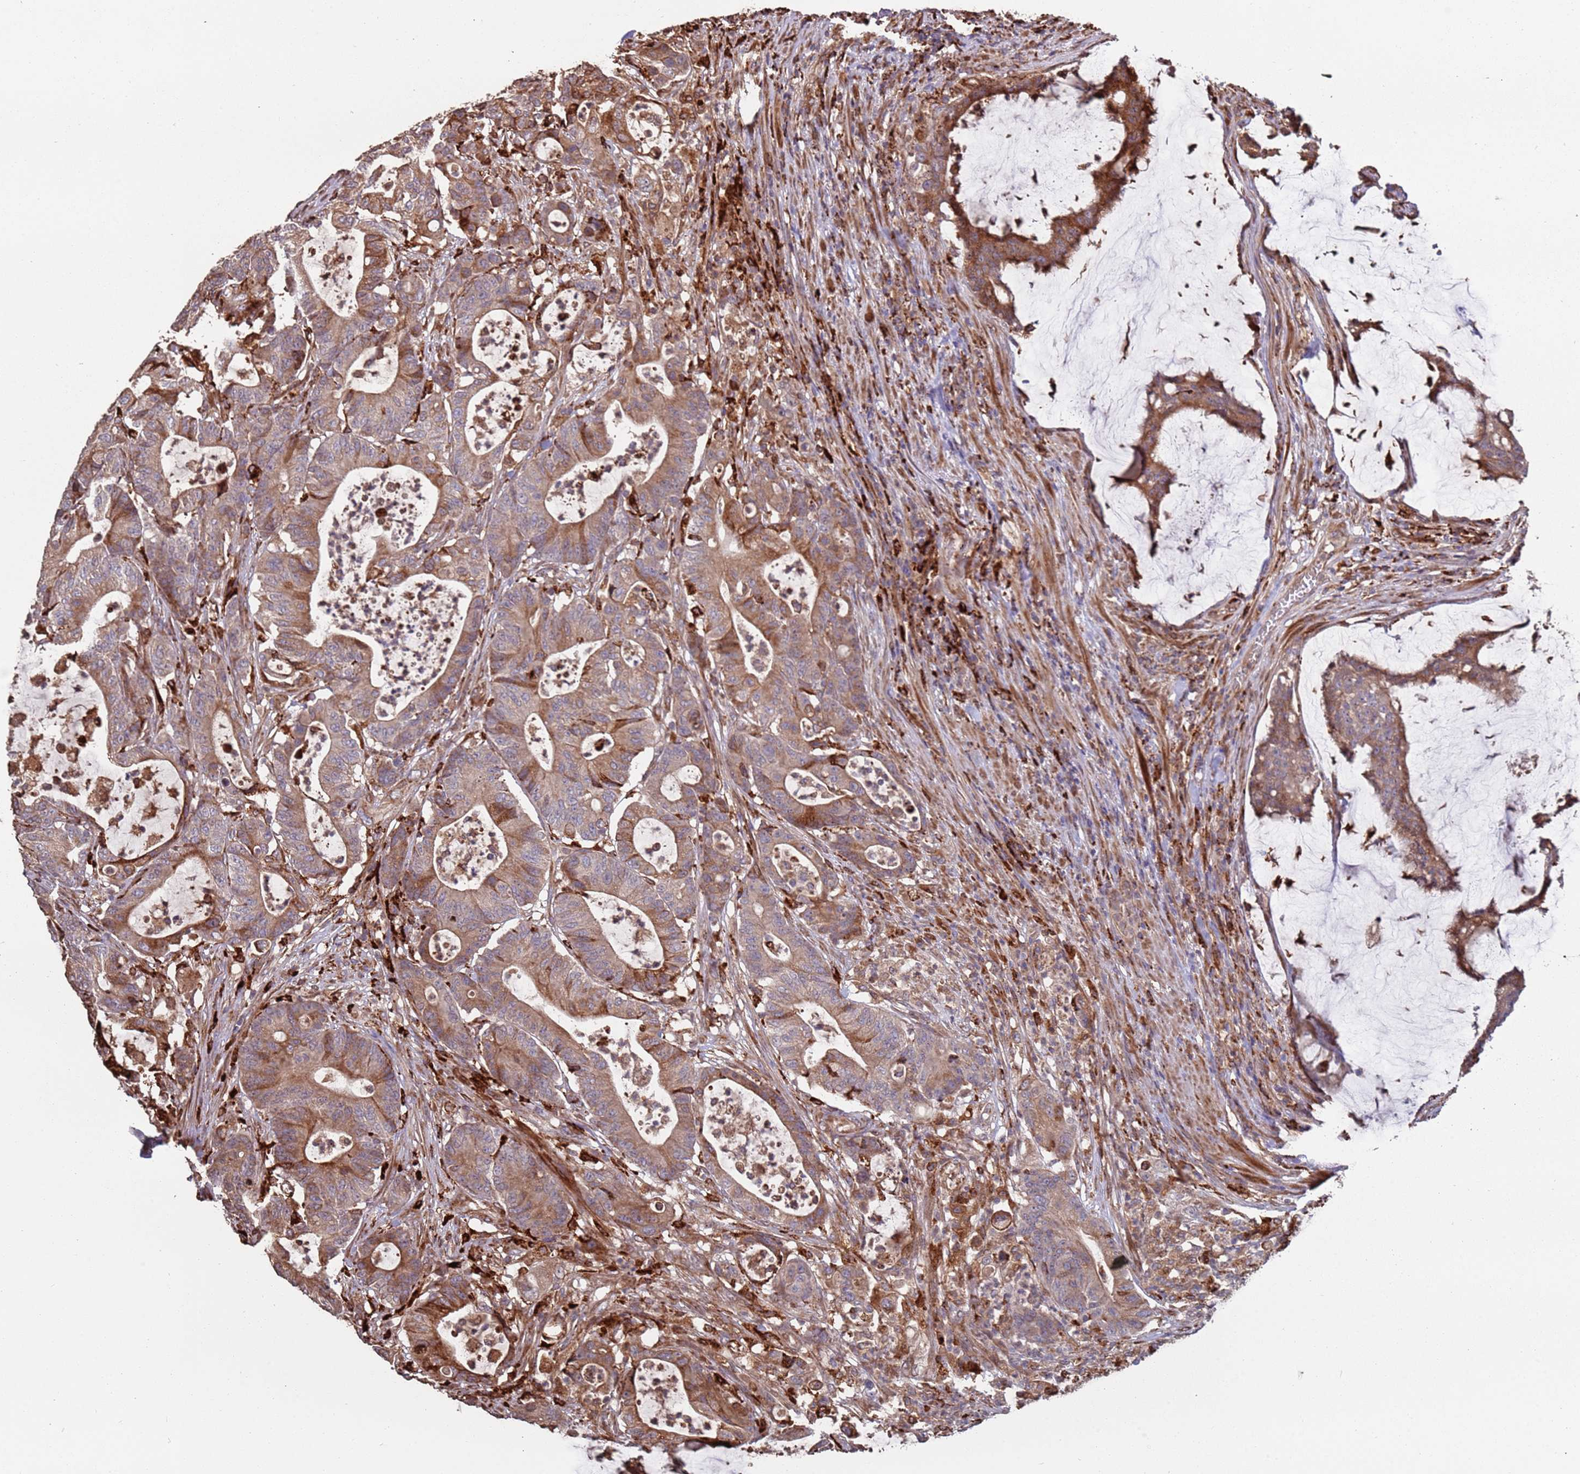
{"staining": {"intensity": "moderate", "quantity": ">75%", "location": "cytoplasmic/membranous"}, "tissue": "colorectal cancer", "cell_type": "Tumor cells", "image_type": "cancer", "snomed": [{"axis": "morphology", "description": "Adenocarcinoma, NOS"}, {"axis": "topography", "description": "Colon"}], "caption": "This histopathology image displays IHC staining of human colorectal adenocarcinoma, with medium moderate cytoplasmic/membranous expression in about >75% of tumor cells.", "gene": "LACC1", "patient": {"sex": "female", "age": 84}}